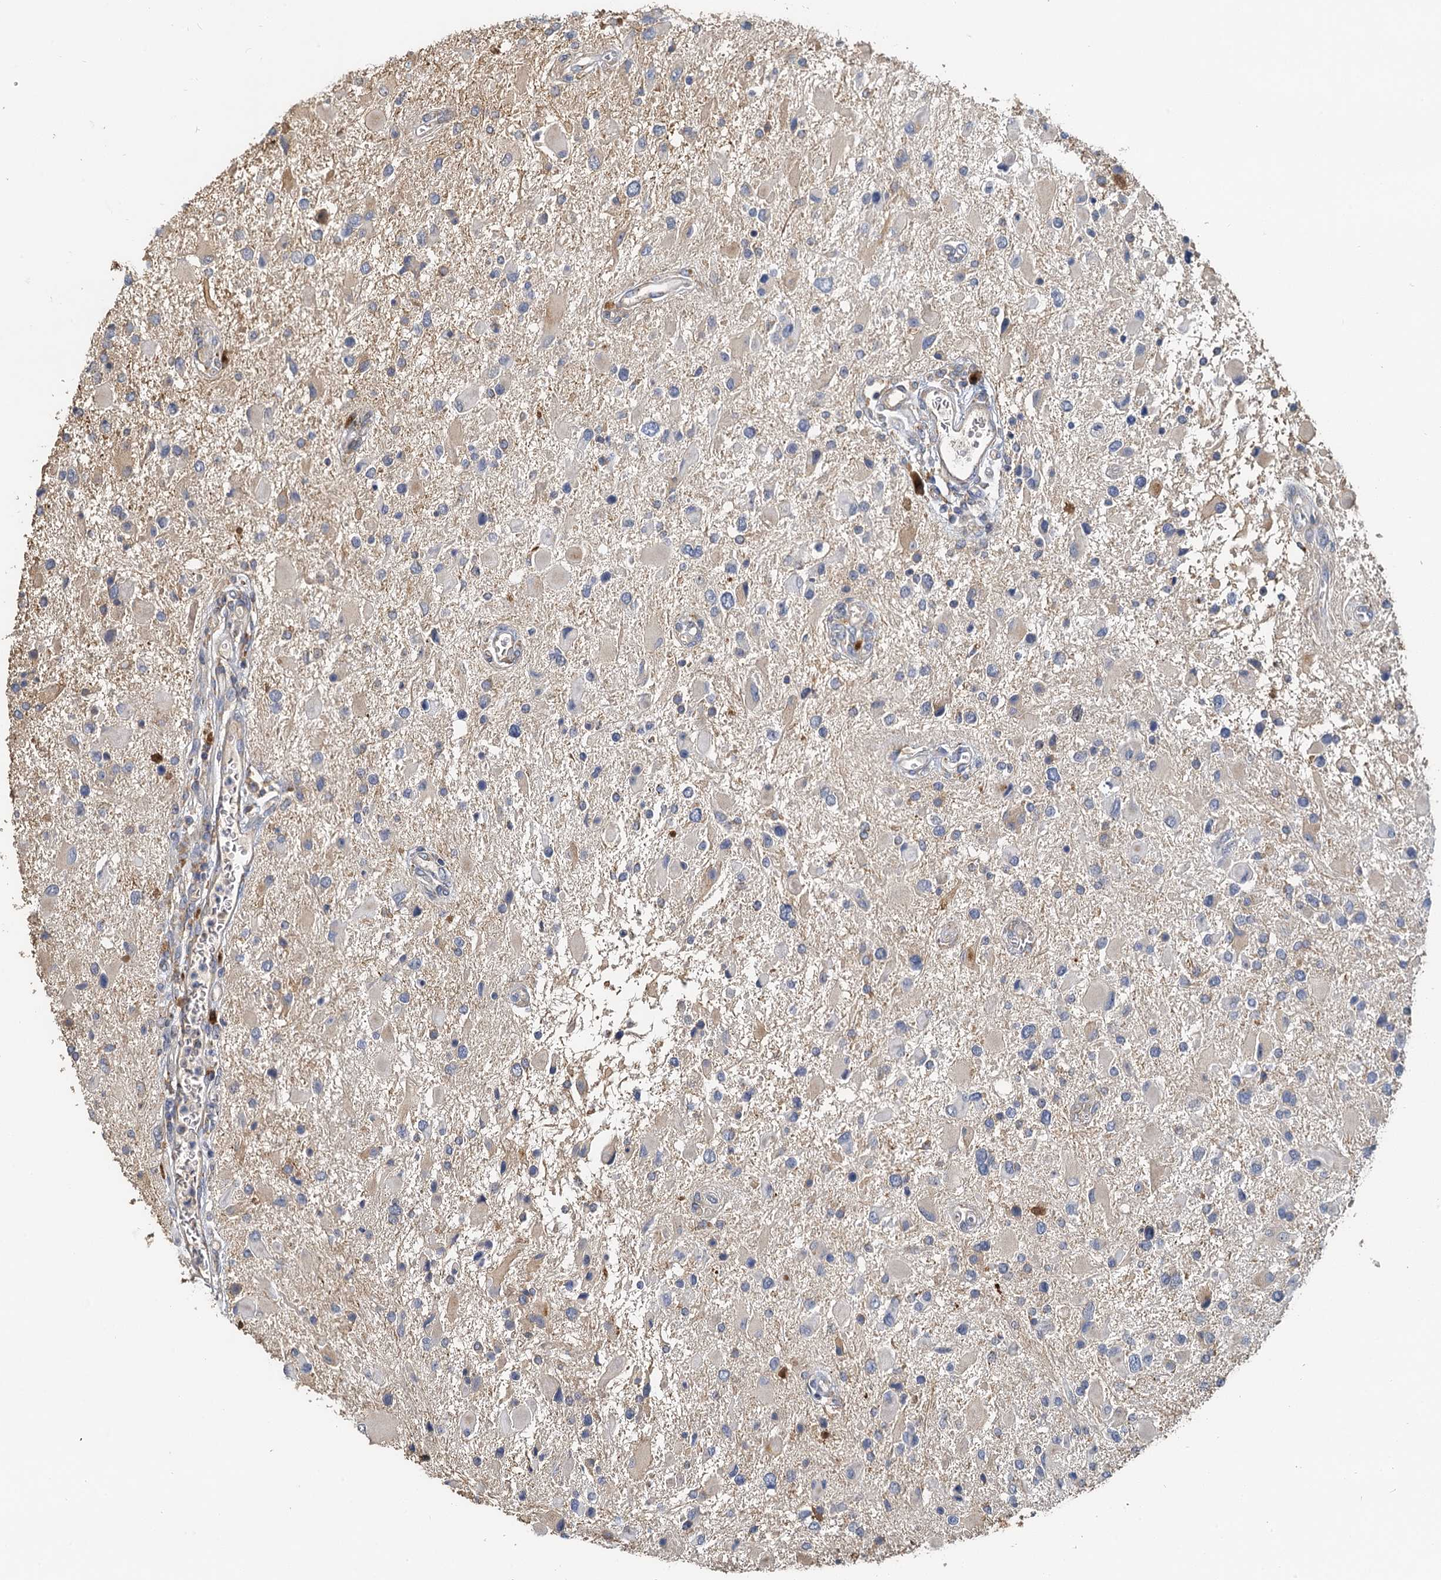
{"staining": {"intensity": "weak", "quantity": "<25%", "location": "cytoplasmic/membranous"}, "tissue": "glioma", "cell_type": "Tumor cells", "image_type": "cancer", "snomed": [{"axis": "morphology", "description": "Glioma, malignant, High grade"}, {"axis": "topography", "description": "Brain"}], "caption": "This image is of high-grade glioma (malignant) stained with immunohistochemistry (IHC) to label a protein in brown with the nuclei are counter-stained blue. There is no positivity in tumor cells. Brightfield microscopy of immunohistochemistry (IHC) stained with DAB (brown) and hematoxylin (blue), captured at high magnification.", "gene": "NKAPD1", "patient": {"sex": "male", "age": 53}}